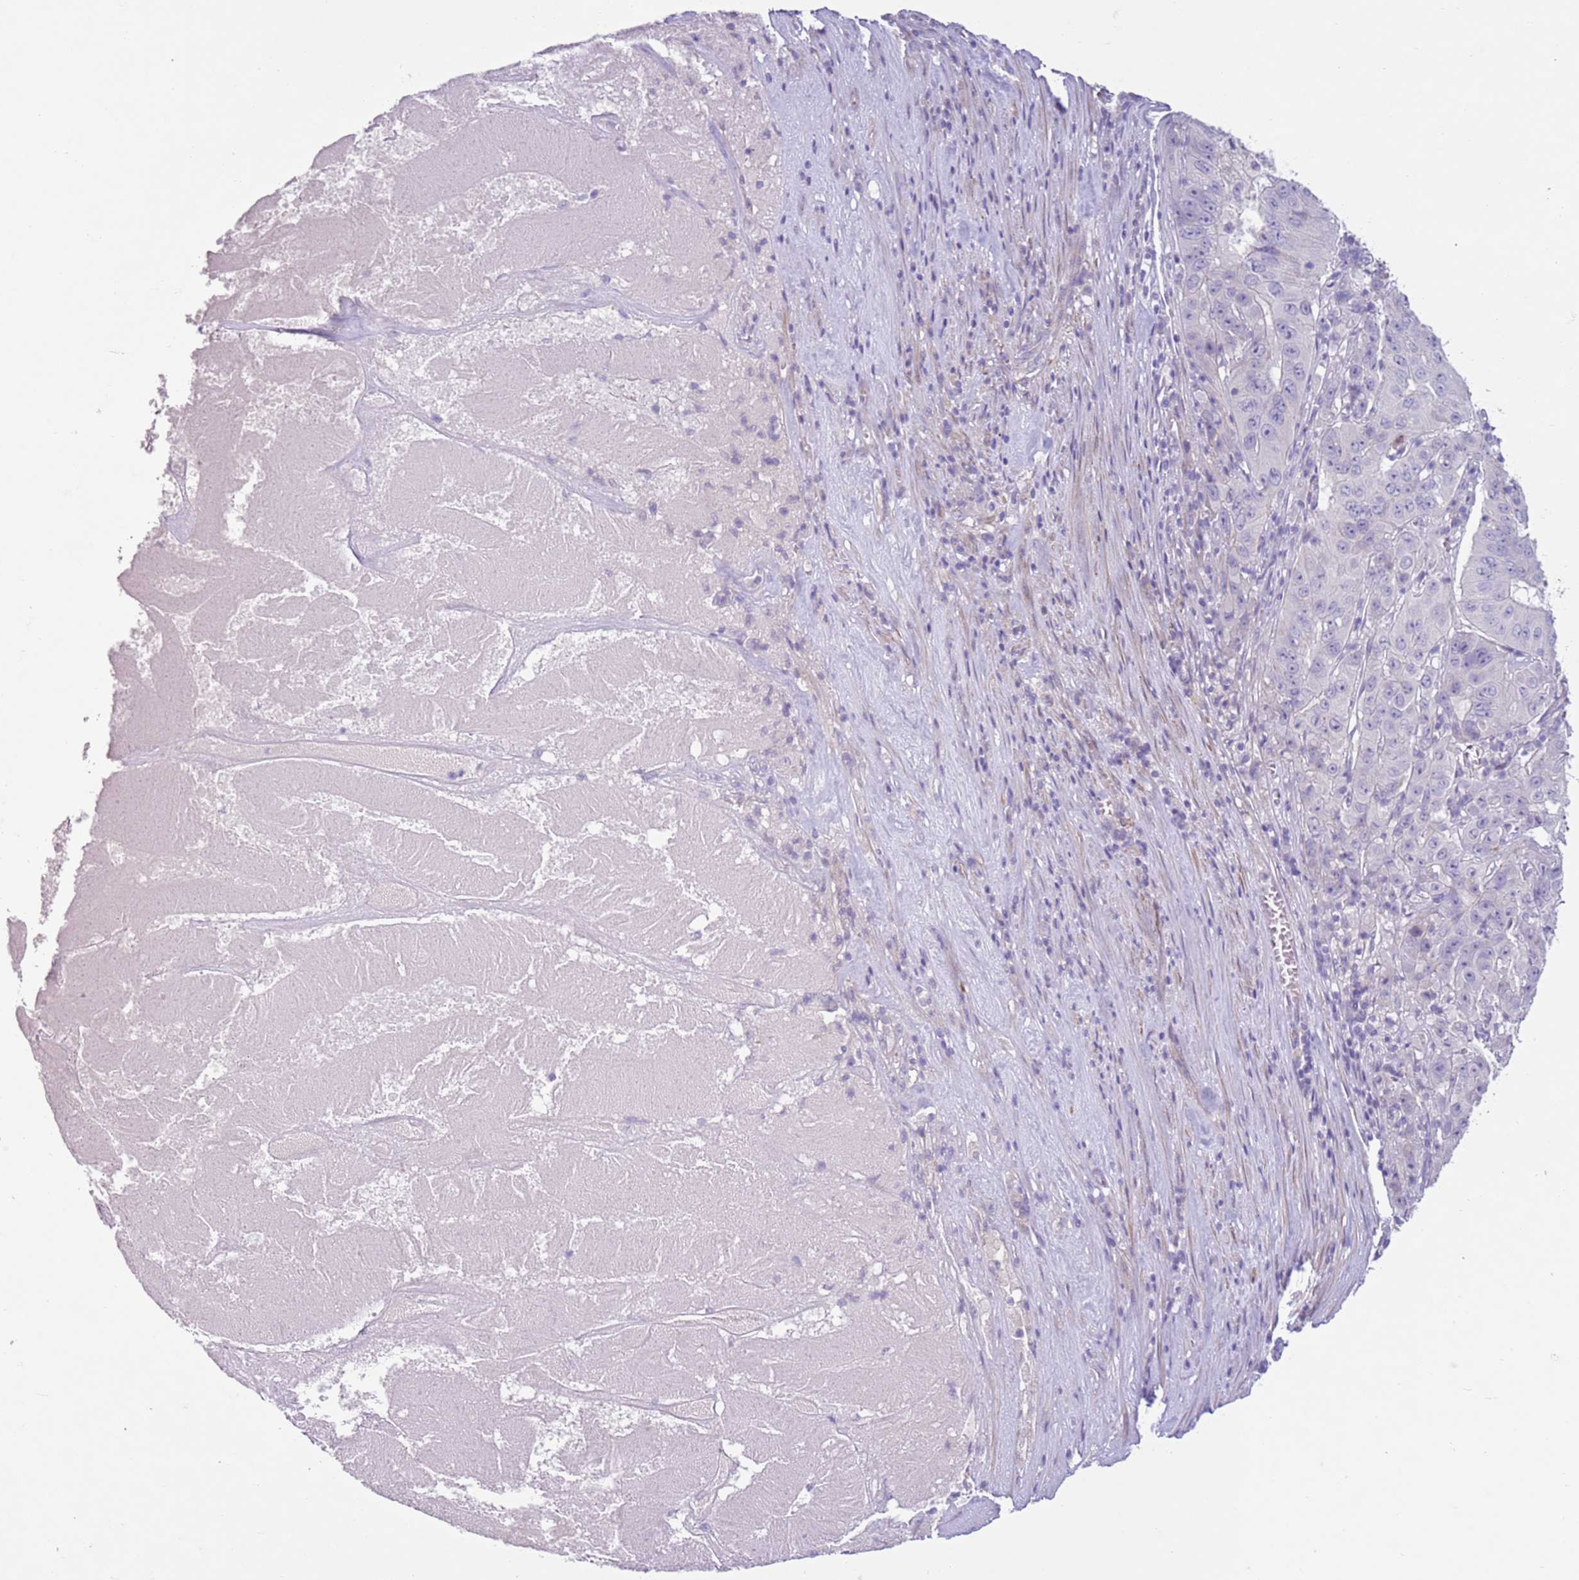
{"staining": {"intensity": "negative", "quantity": "none", "location": "none"}, "tissue": "pancreatic cancer", "cell_type": "Tumor cells", "image_type": "cancer", "snomed": [{"axis": "morphology", "description": "Adenocarcinoma, NOS"}, {"axis": "topography", "description": "Pancreas"}], "caption": "Tumor cells show no significant expression in pancreatic cancer (adenocarcinoma).", "gene": "ZNF239", "patient": {"sex": "male", "age": 63}}